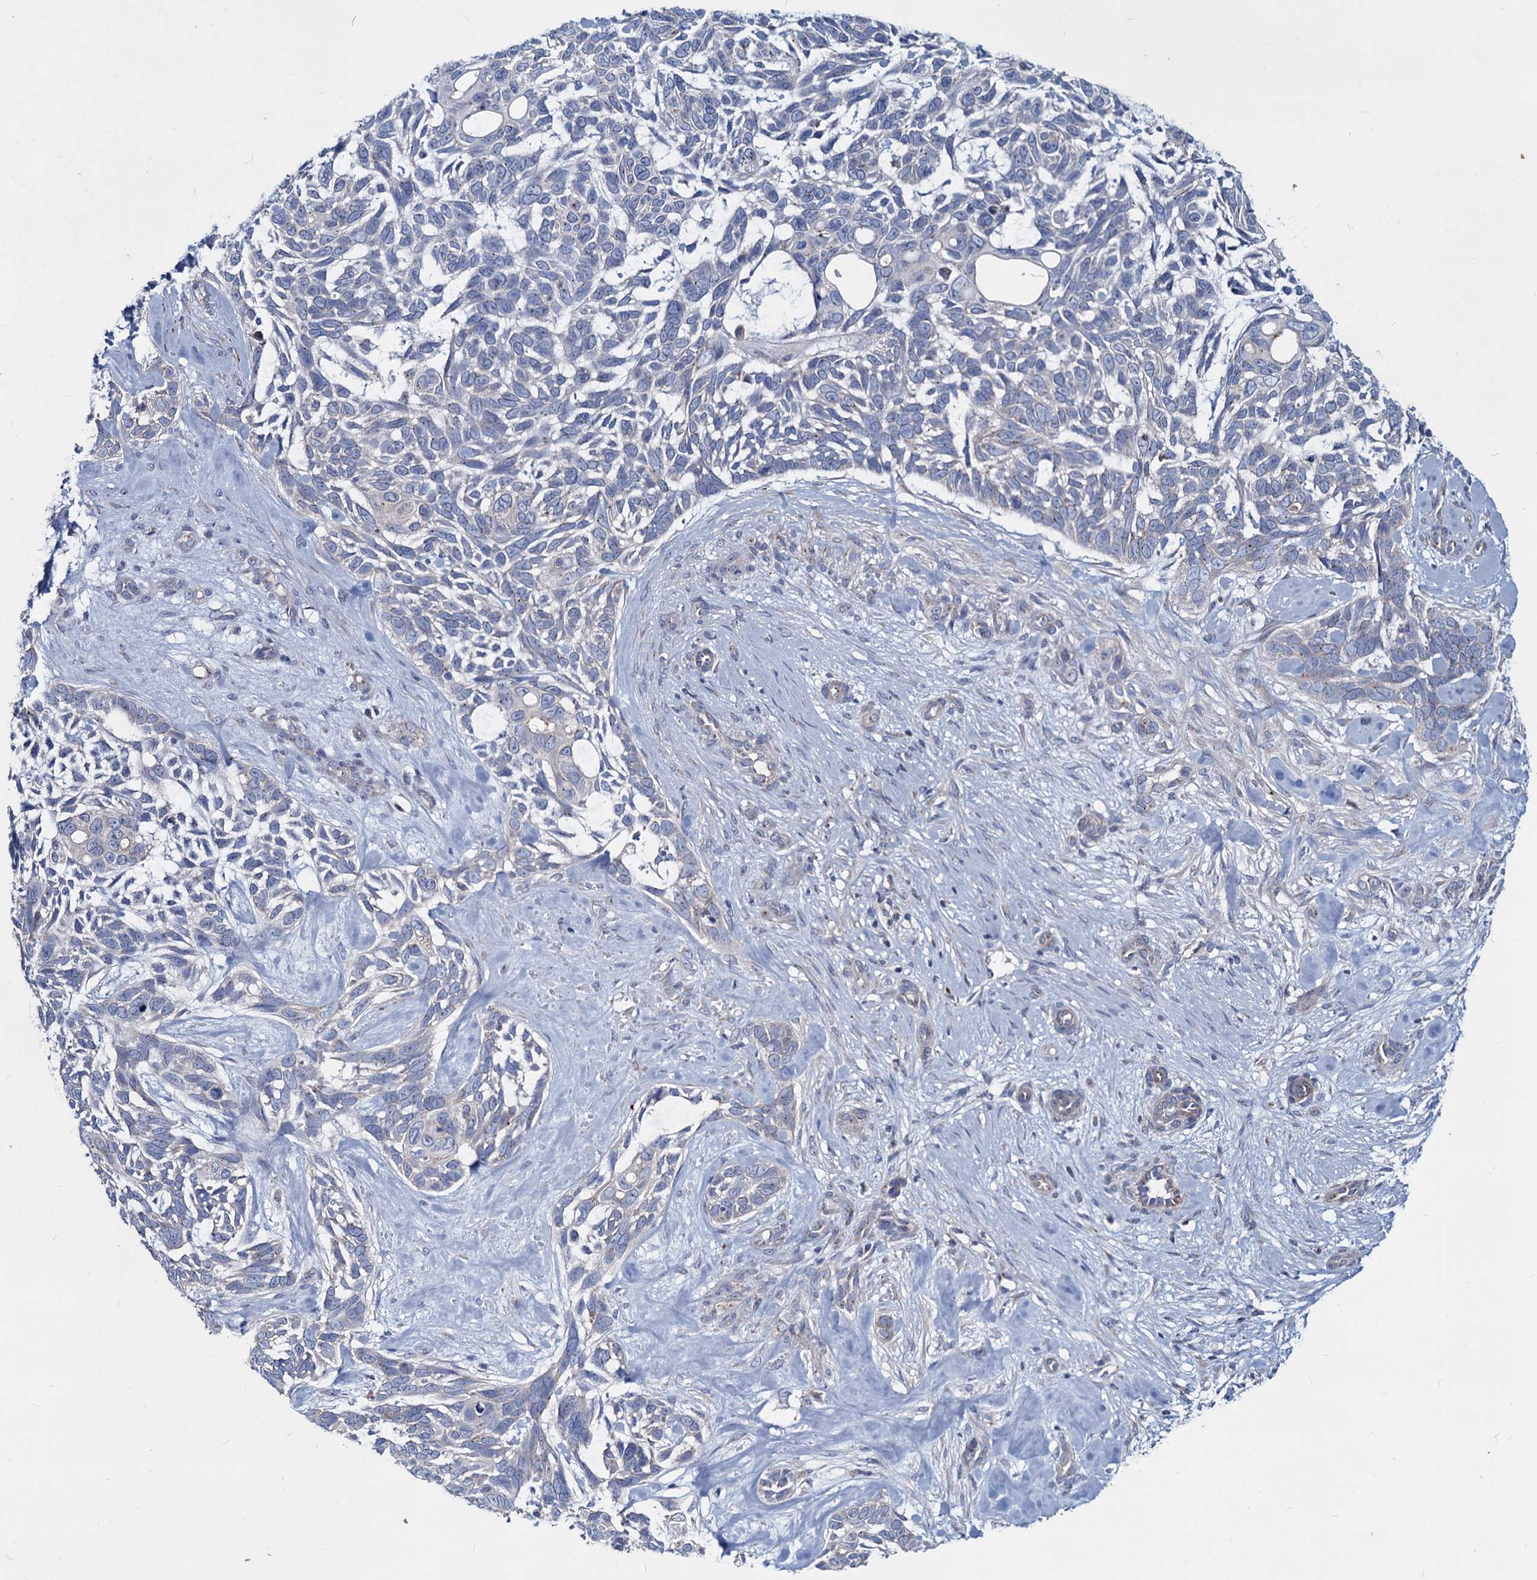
{"staining": {"intensity": "negative", "quantity": "none", "location": "none"}, "tissue": "skin cancer", "cell_type": "Tumor cells", "image_type": "cancer", "snomed": [{"axis": "morphology", "description": "Basal cell carcinoma"}, {"axis": "topography", "description": "Skin"}], "caption": "Immunohistochemical staining of skin cancer (basal cell carcinoma) exhibits no significant expression in tumor cells.", "gene": "AGBL4", "patient": {"sex": "male", "age": 88}}